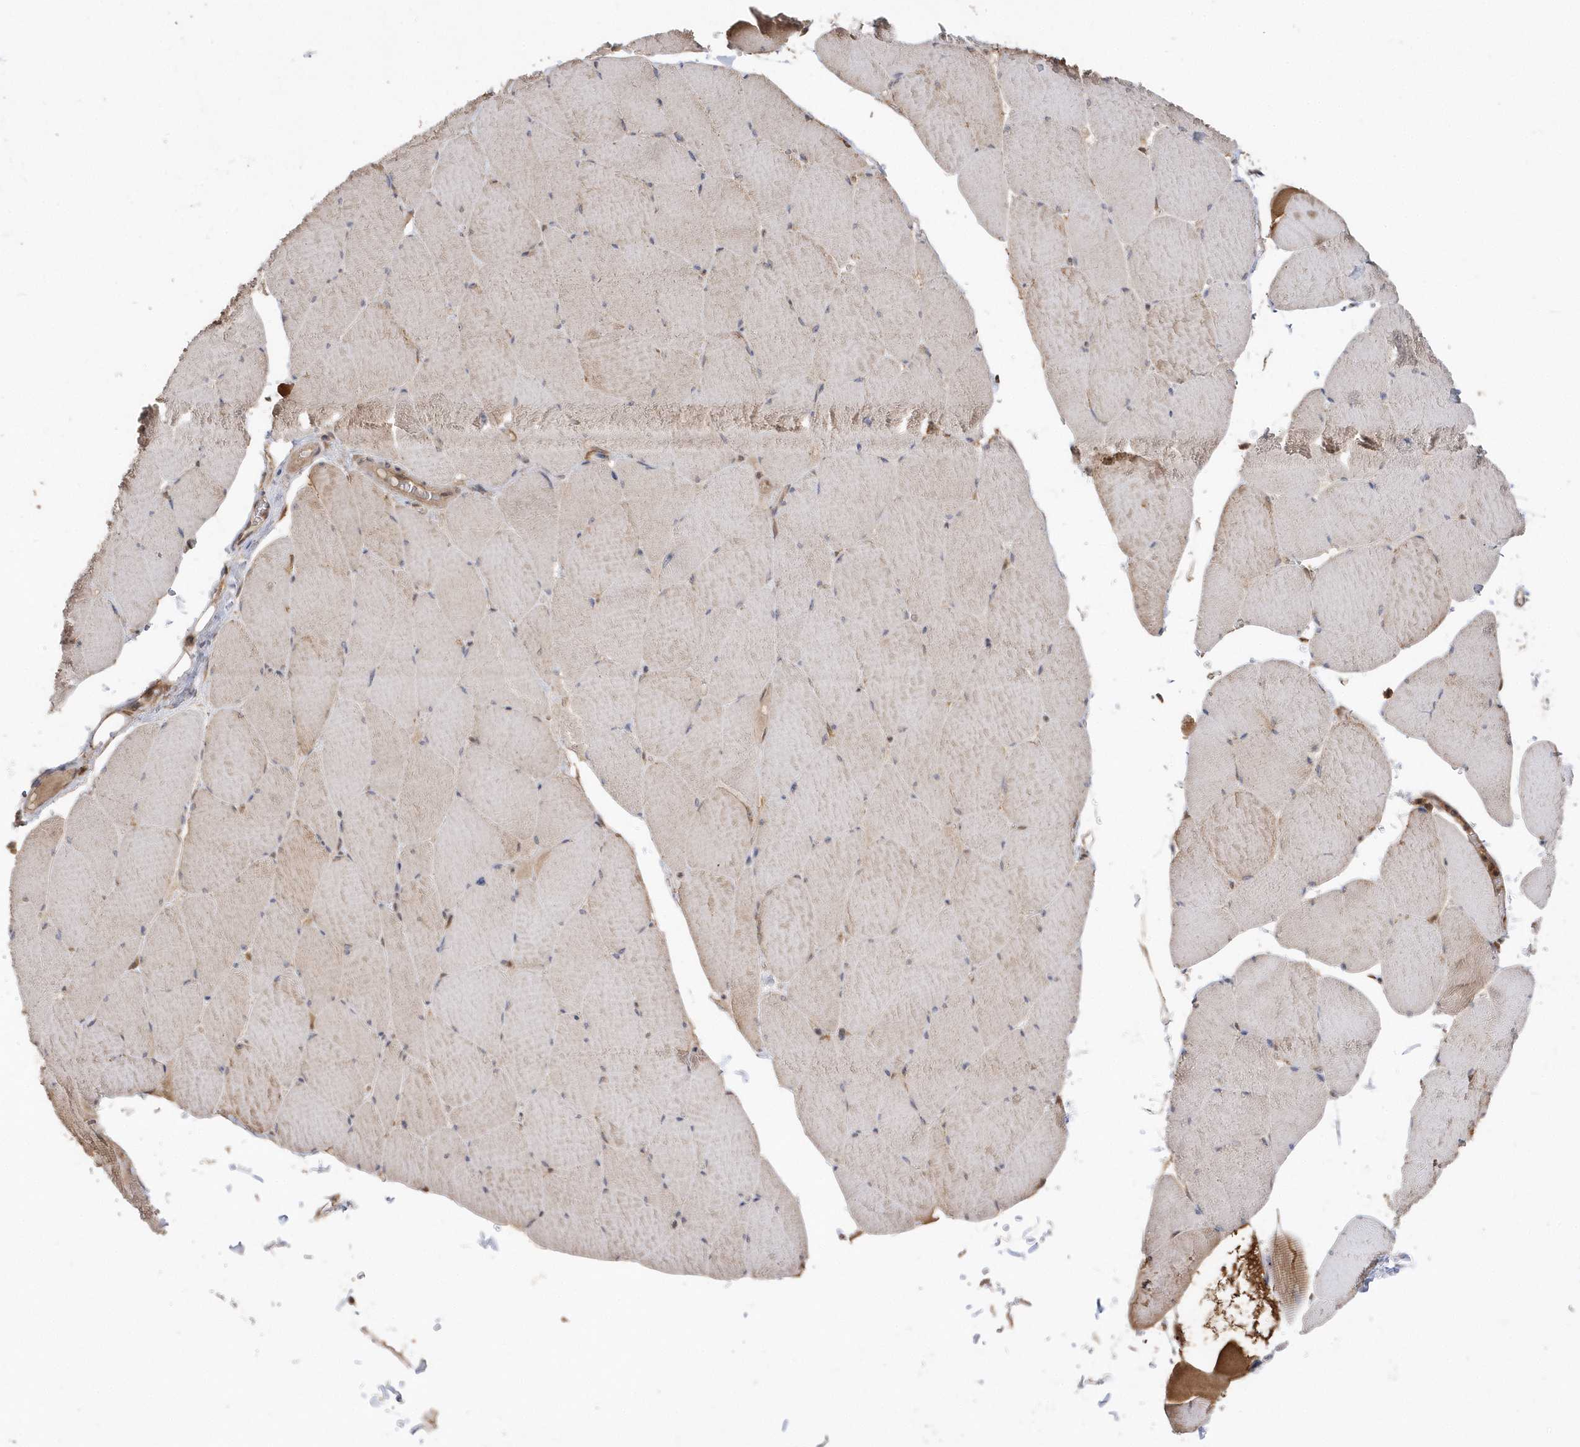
{"staining": {"intensity": "weak", "quantity": "25%-75%", "location": "cytoplasmic/membranous"}, "tissue": "skeletal muscle", "cell_type": "Myocytes", "image_type": "normal", "snomed": [{"axis": "morphology", "description": "Normal tissue, NOS"}, {"axis": "topography", "description": "Skeletal muscle"}, {"axis": "topography", "description": "Head-Neck"}], "caption": "Weak cytoplasmic/membranous expression is seen in about 25%-75% of myocytes in unremarkable skeletal muscle. (DAB (3,3'-diaminobenzidine) = brown stain, brightfield microscopy at high magnification).", "gene": "RPEL1", "patient": {"sex": "male", "age": 66}}